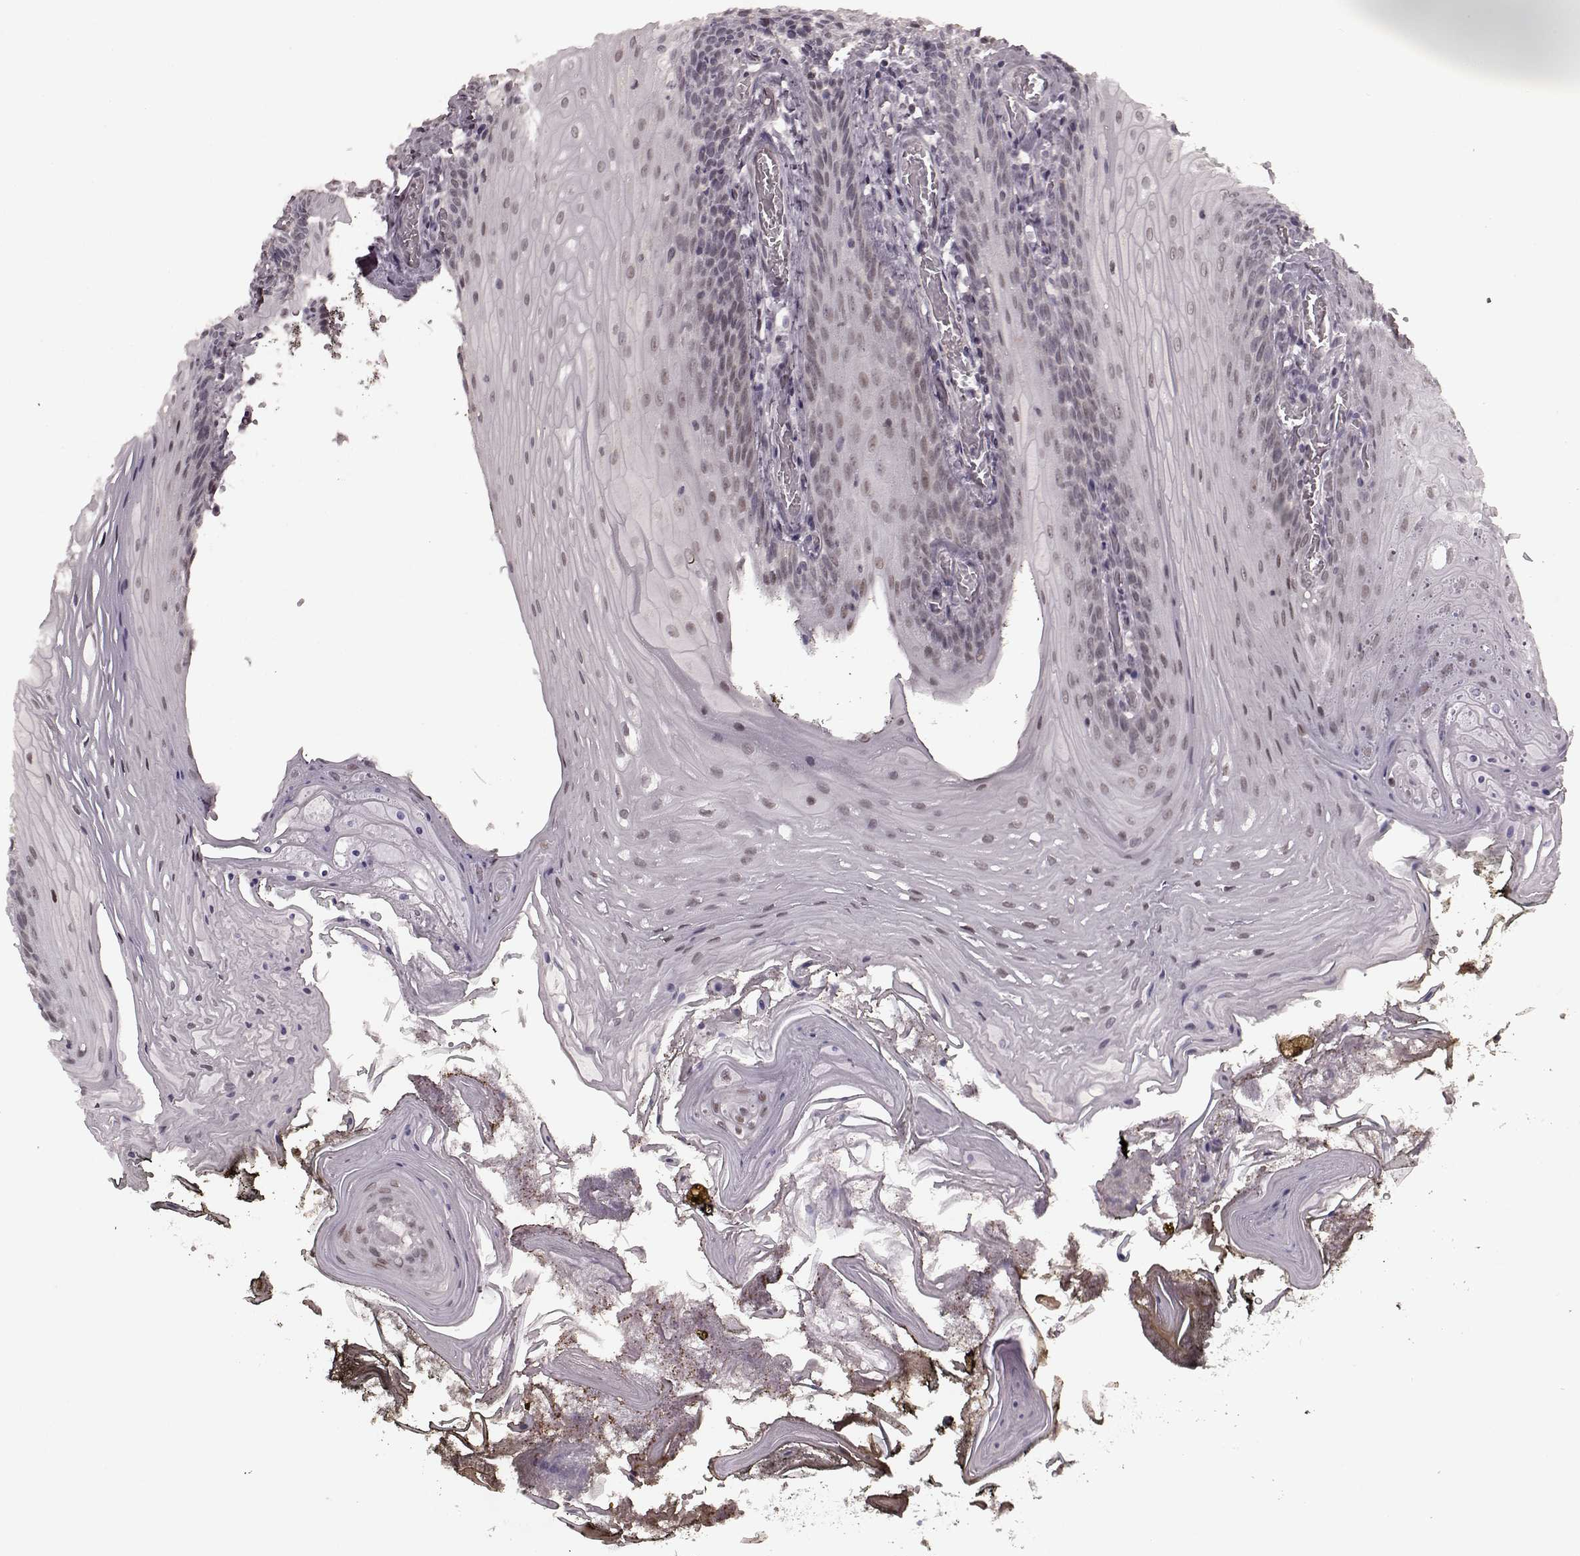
{"staining": {"intensity": "weak", "quantity": "<25%", "location": "nuclear"}, "tissue": "oral mucosa", "cell_type": "Squamous epithelial cells", "image_type": "normal", "snomed": [{"axis": "morphology", "description": "Normal tissue, NOS"}, {"axis": "topography", "description": "Oral tissue"}], "caption": "Immunohistochemistry photomicrograph of benign oral mucosa: human oral mucosa stained with DAB reveals no significant protein staining in squamous epithelial cells. (DAB immunohistochemistry visualized using brightfield microscopy, high magnification).", "gene": "PLCB4", "patient": {"sex": "male", "age": 9}}